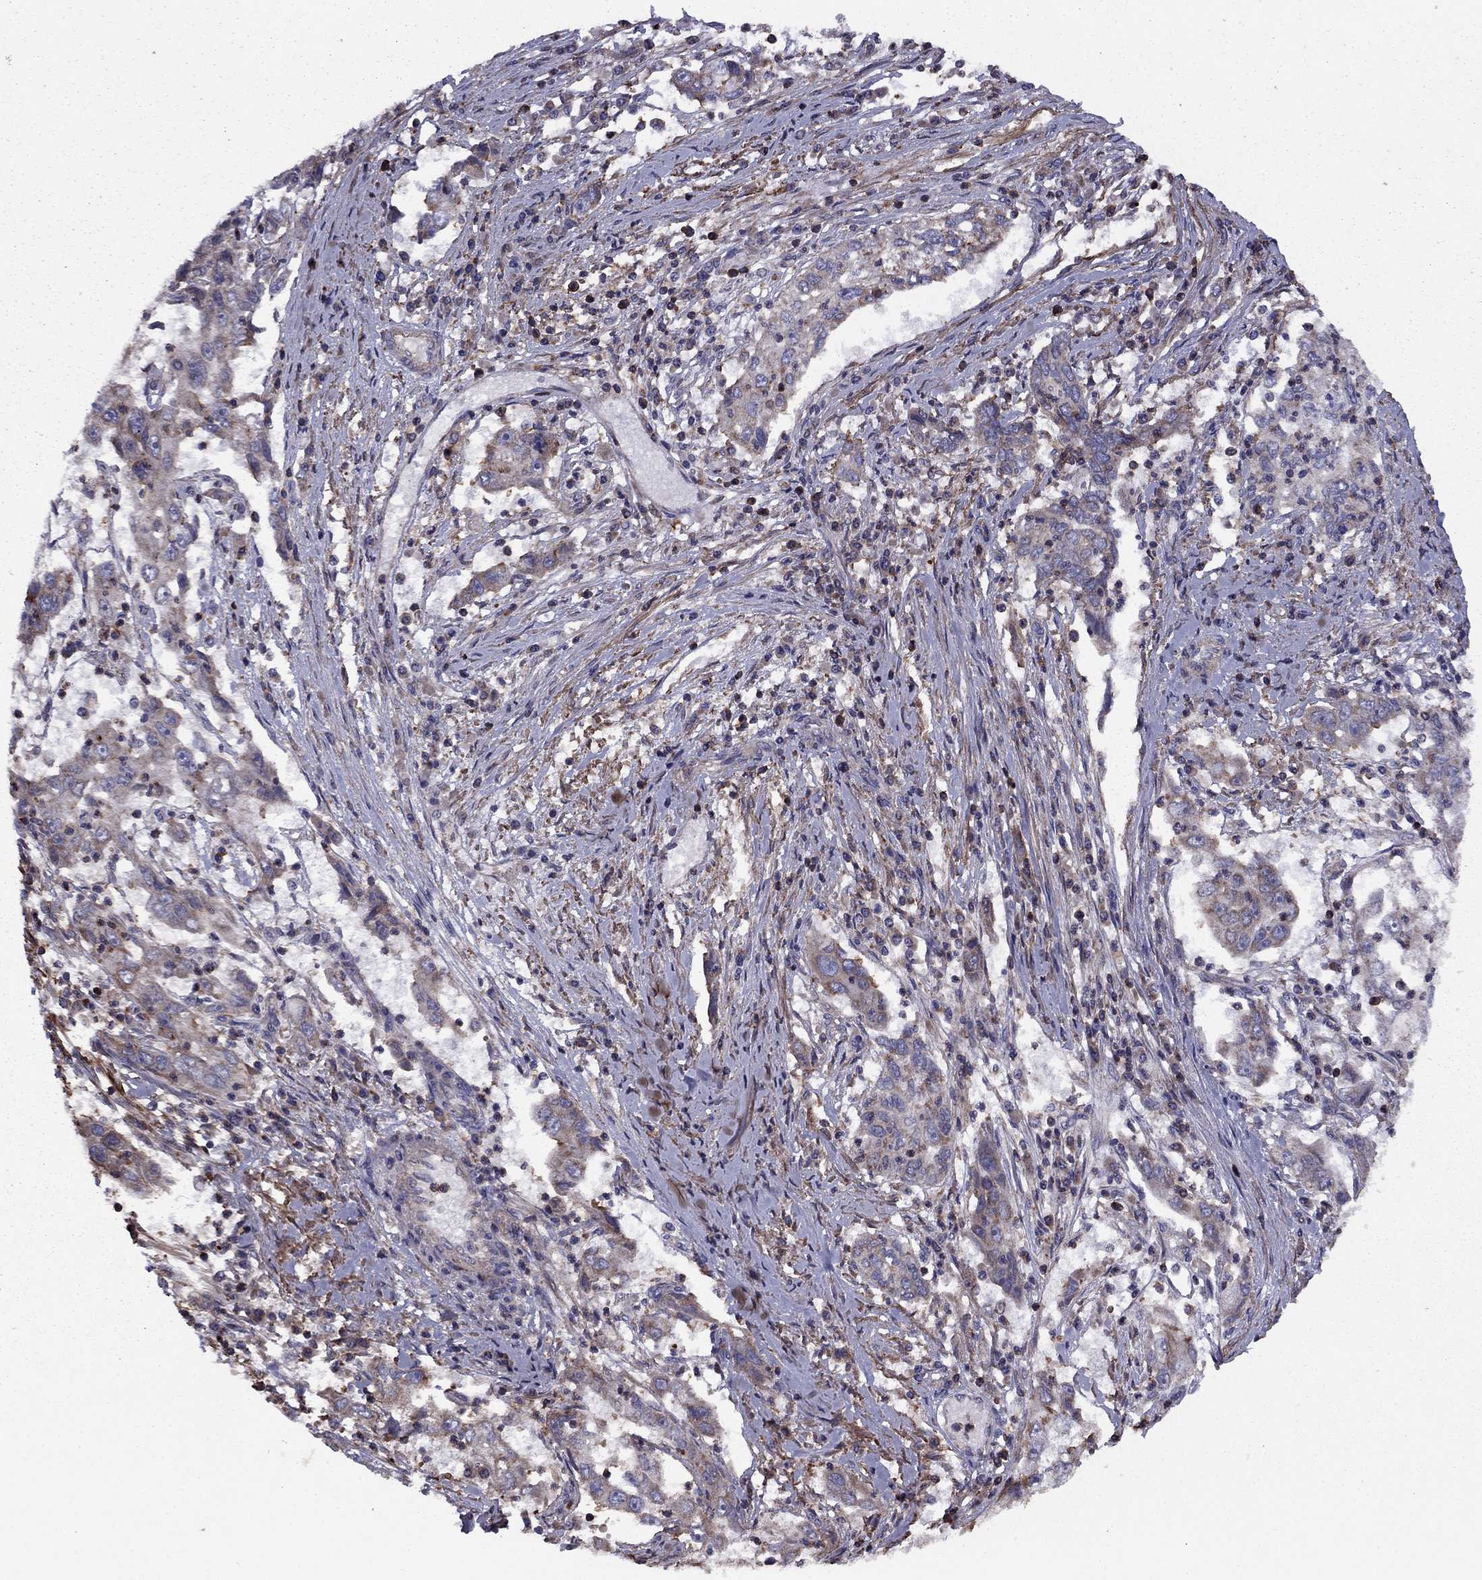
{"staining": {"intensity": "weak", "quantity": "25%-75%", "location": "cytoplasmic/membranous"}, "tissue": "cervical cancer", "cell_type": "Tumor cells", "image_type": "cancer", "snomed": [{"axis": "morphology", "description": "Squamous cell carcinoma, NOS"}, {"axis": "topography", "description": "Cervix"}], "caption": "The immunohistochemical stain shows weak cytoplasmic/membranous expression in tumor cells of cervical cancer (squamous cell carcinoma) tissue.", "gene": "ALG6", "patient": {"sex": "female", "age": 36}}